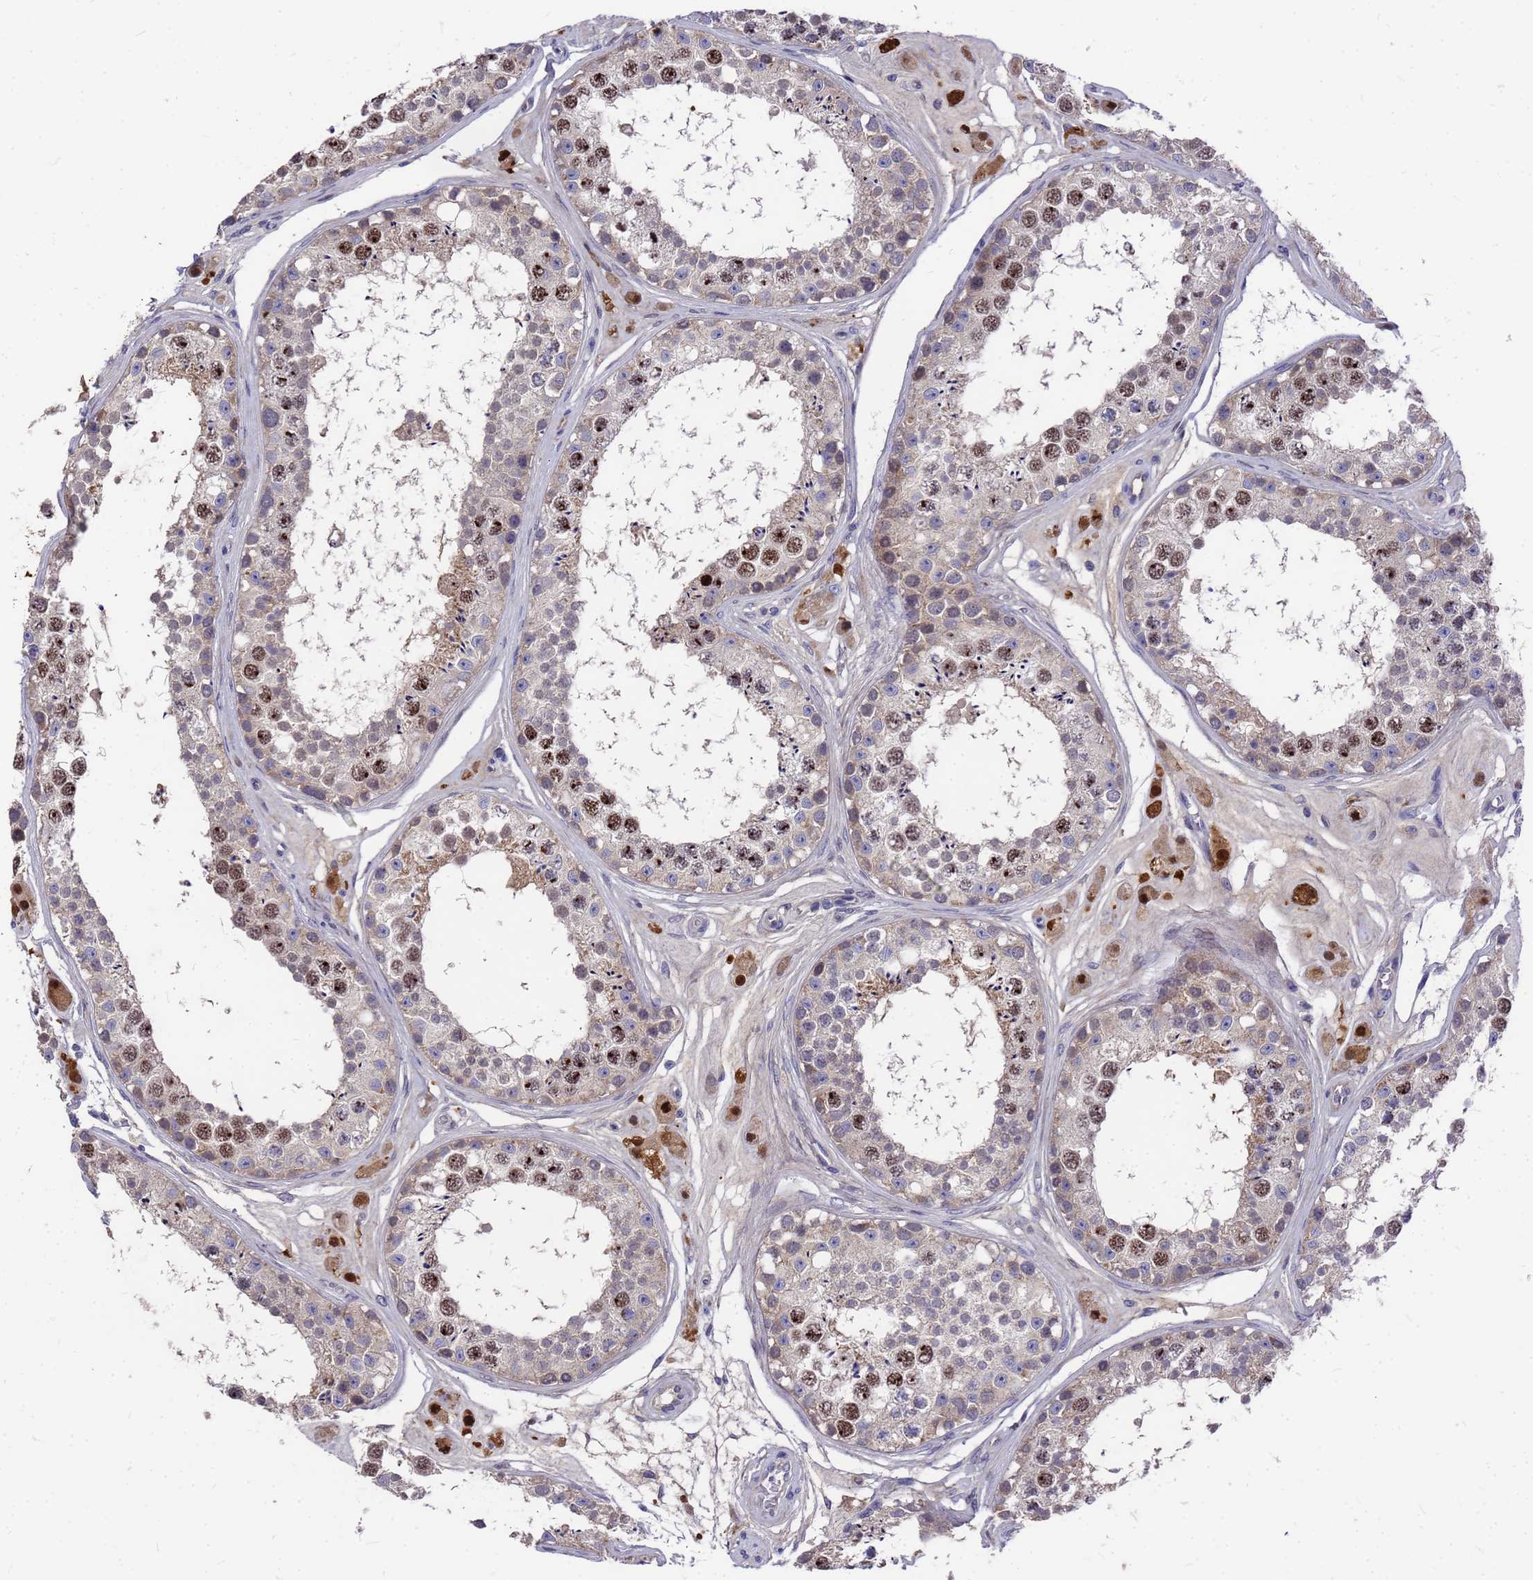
{"staining": {"intensity": "moderate", "quantity": "25%-75%", "location": "nuclear"}, "tissue": "testis", "cell_type": "Cells in seminiferous ducts", "image_type": "normal", "snomed": [{"axis": "morphology", "description": "Normal tissue, NOS"}, {"axis": "topography", "description": "Testis"}], "caption": "Protein staining shows moderate nuclear expression in approximately 25%-75% of cells in seminiferous ducts in benign testis.", "gene": "ZNF717", "patient": {"sex": "male", "age": 25}}